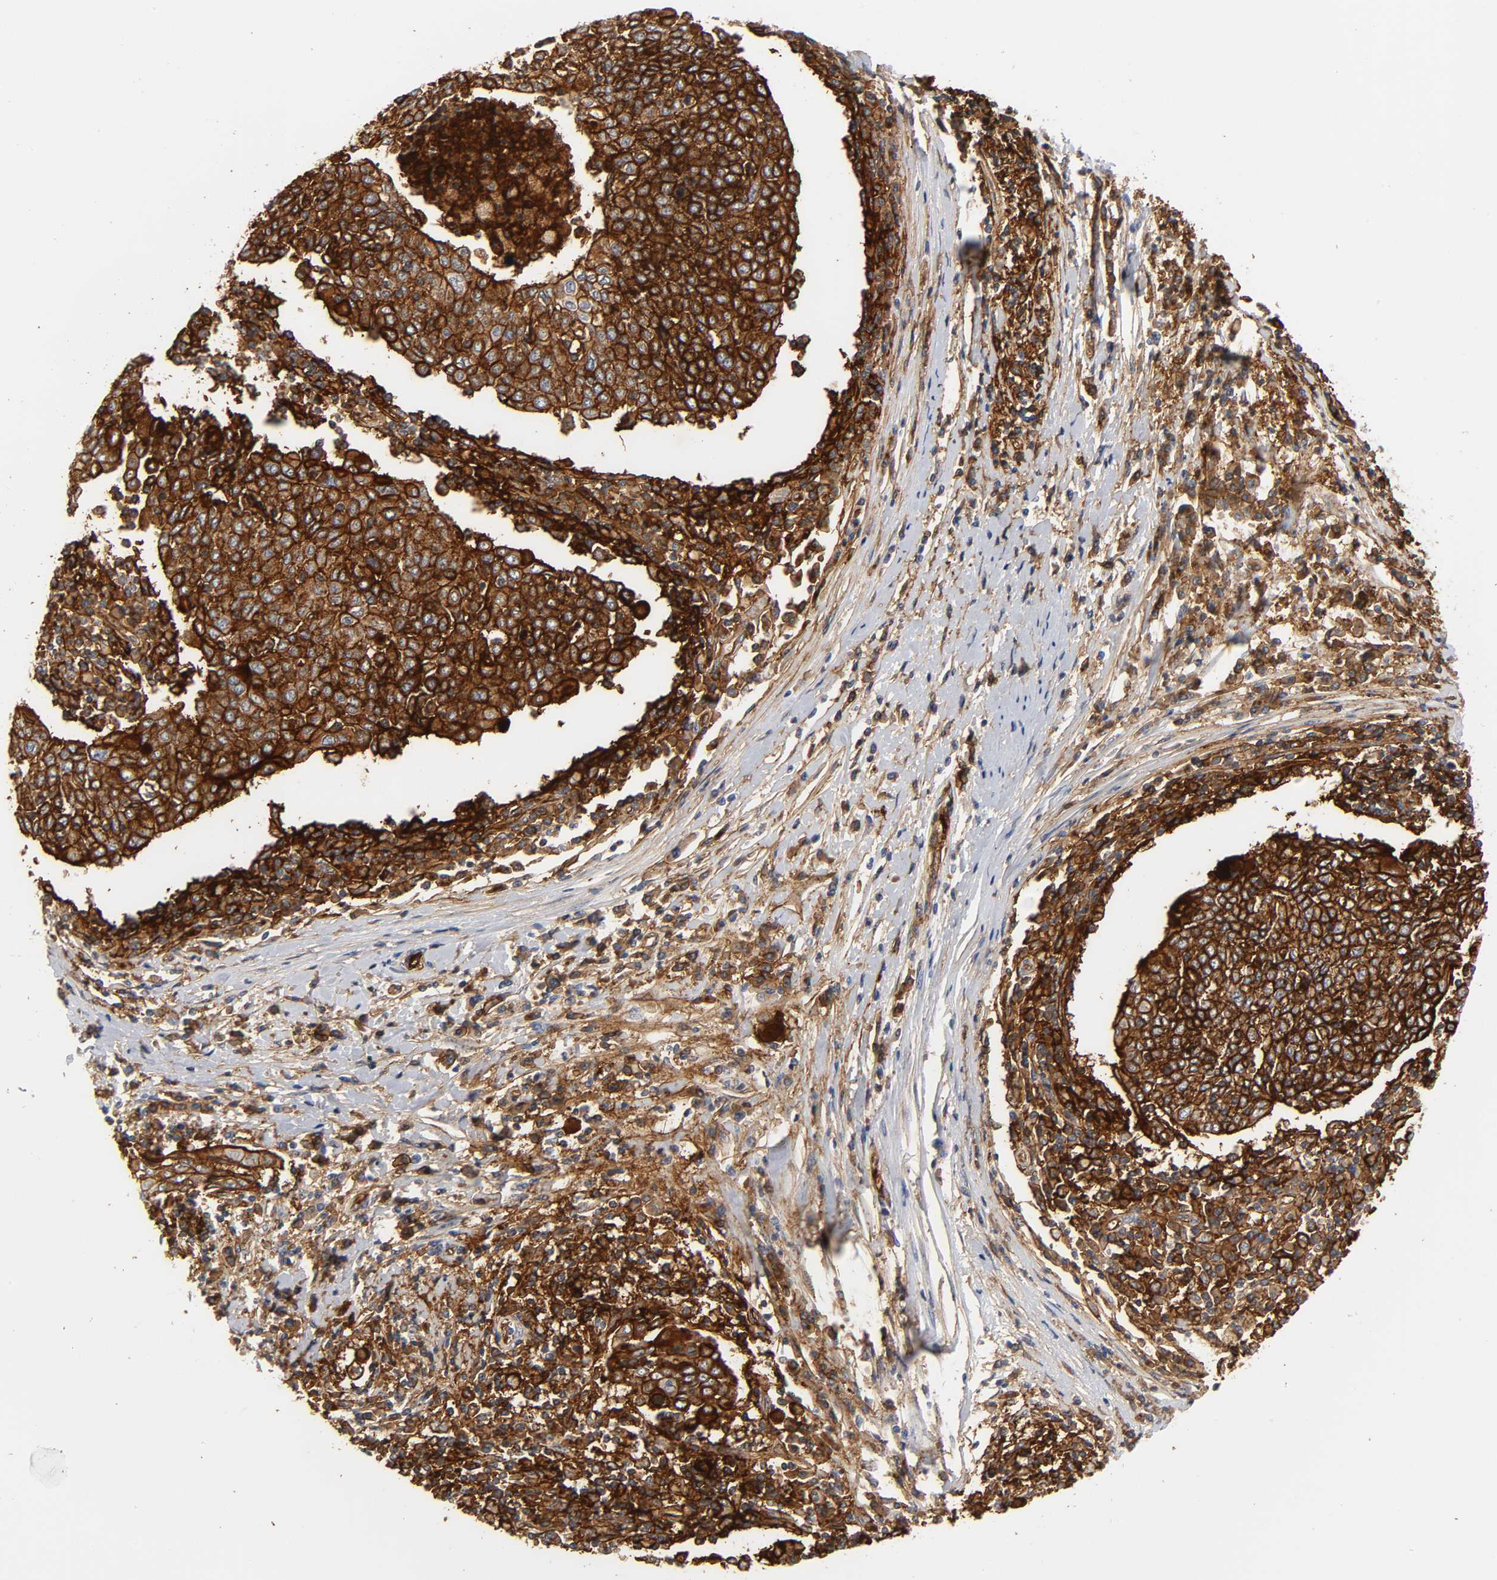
{"staining": {"intensity": "strong", "quantity": ">75%", "location": "cytoplasmic/membranous"}, "tissue": "cervical cancer", "cell_type": "Tumor cells", "image_type": "cancer", "snomed": [{"axis": "morphology", "description": "Squamous cell carcinoma, NOS"}, {"axis": "topography", "description": "Cervix"}], "caption": "Tumor cells demonstrate high levels of strong cytoplasmic/membranous expression in about >75% of cells in human cervical squamous cell carcinoma.", "gene": "ICAM1", "patient": {"sex": "female", "age": 40}}